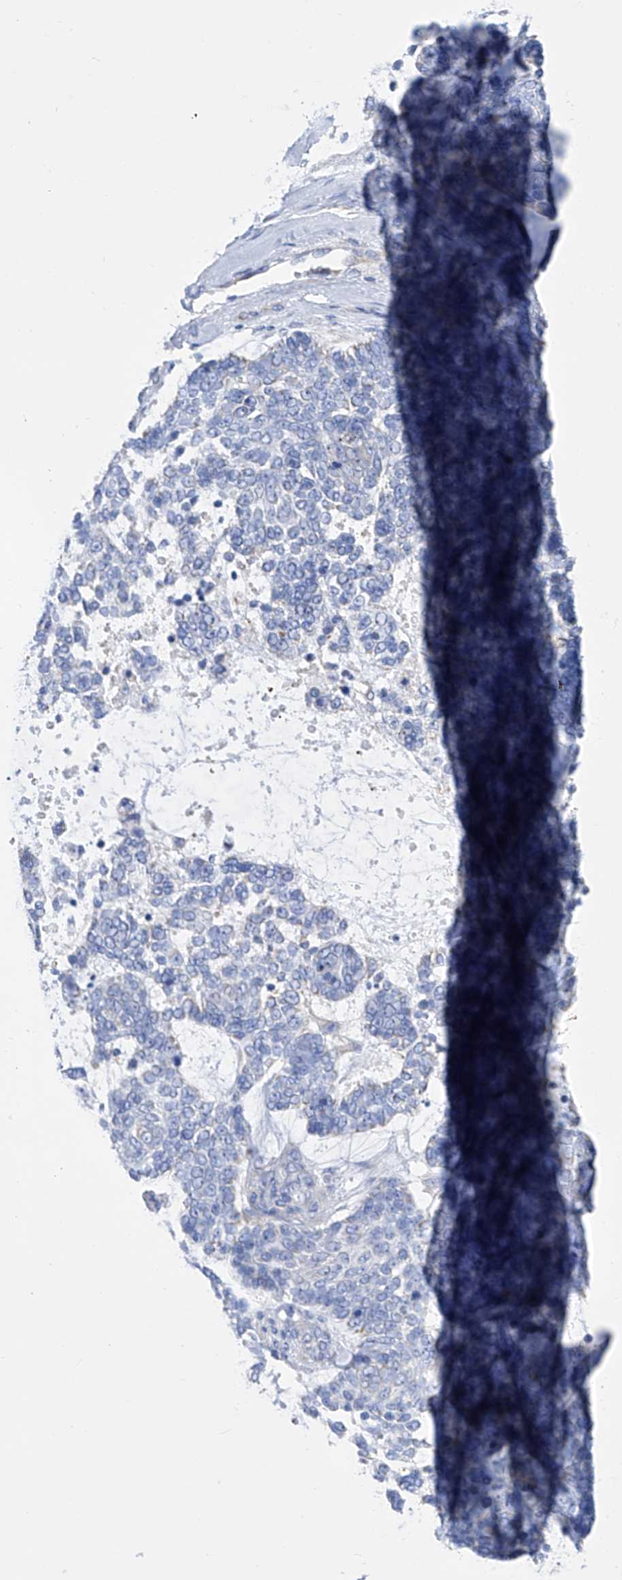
{"staining": {"intensity": "negative", "quantity": "none", "location": "none"}, "tissue": "skin cancer", "cell_type": "Tumor cells", "image_type": "cancer", "snomed": [{"axis": "morphology", "description": "Basal cell carcinoma"}, {"axis": "topography", "description": "Skin"}], "caption": "This is an immunohistochemistry micrograph of human skin cancer. There is no positivity in tumor cells.", "gene": "FLG", "patient": {"sex": "female", "age": 81}}